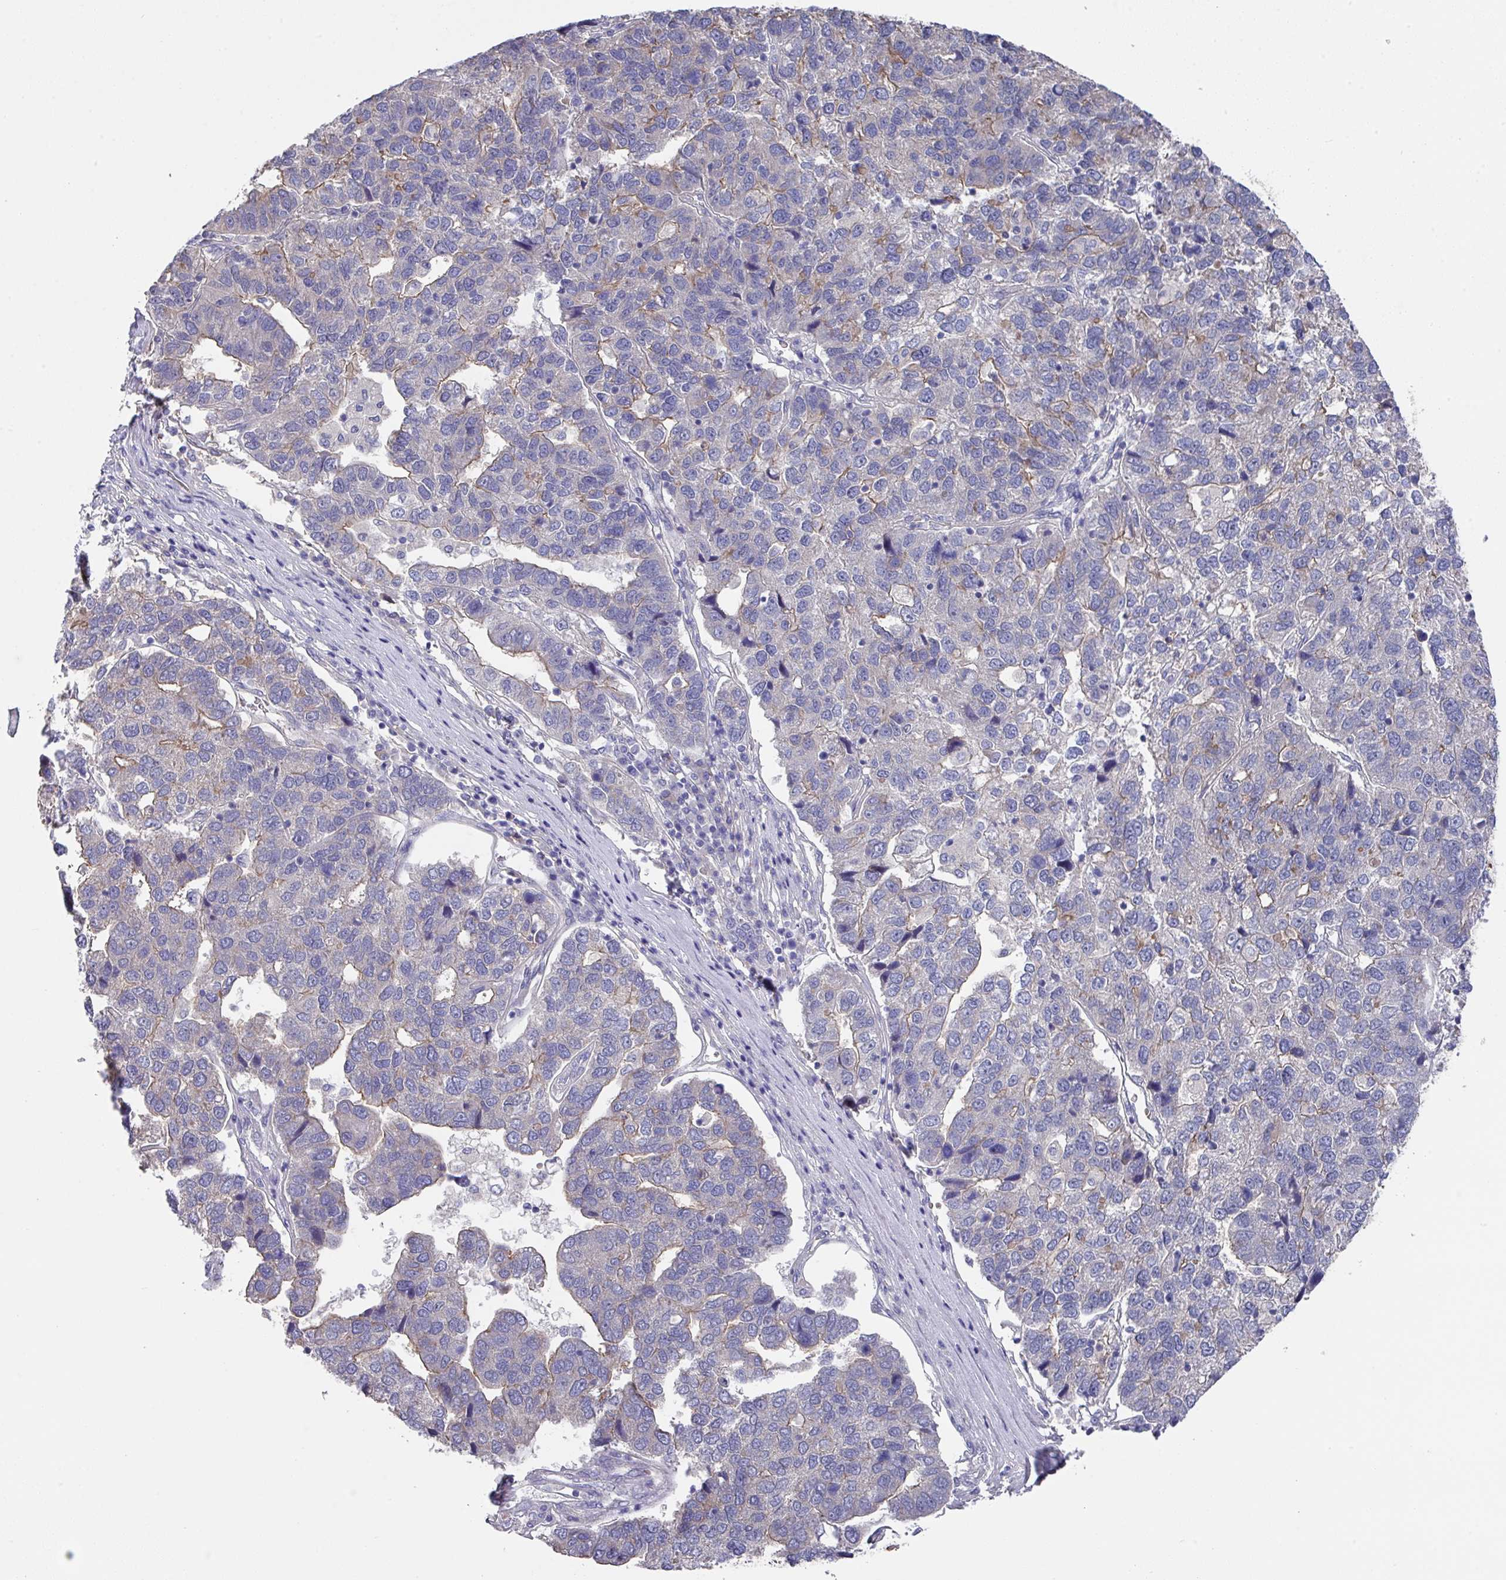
{"staining": {"intensity": "weak", "quantity": "<25%", "location": "cytoplasmic/membranous"}, "tissue": "pancreatic cancer", "cell_type": "Tumor cells", "image_type": "cancer", "snomed": [{"axis": "morphology", "description": "Adenocarcinoma, NOS"}, {"axis": "topography", "description": "Pancreas"}], "caption": "Image shows no significant protein positivity in tumor cells of adenocarcinoma (pancreatic).", "gene": "PRR5", "patient": {"sex": "female", "age": 61}}